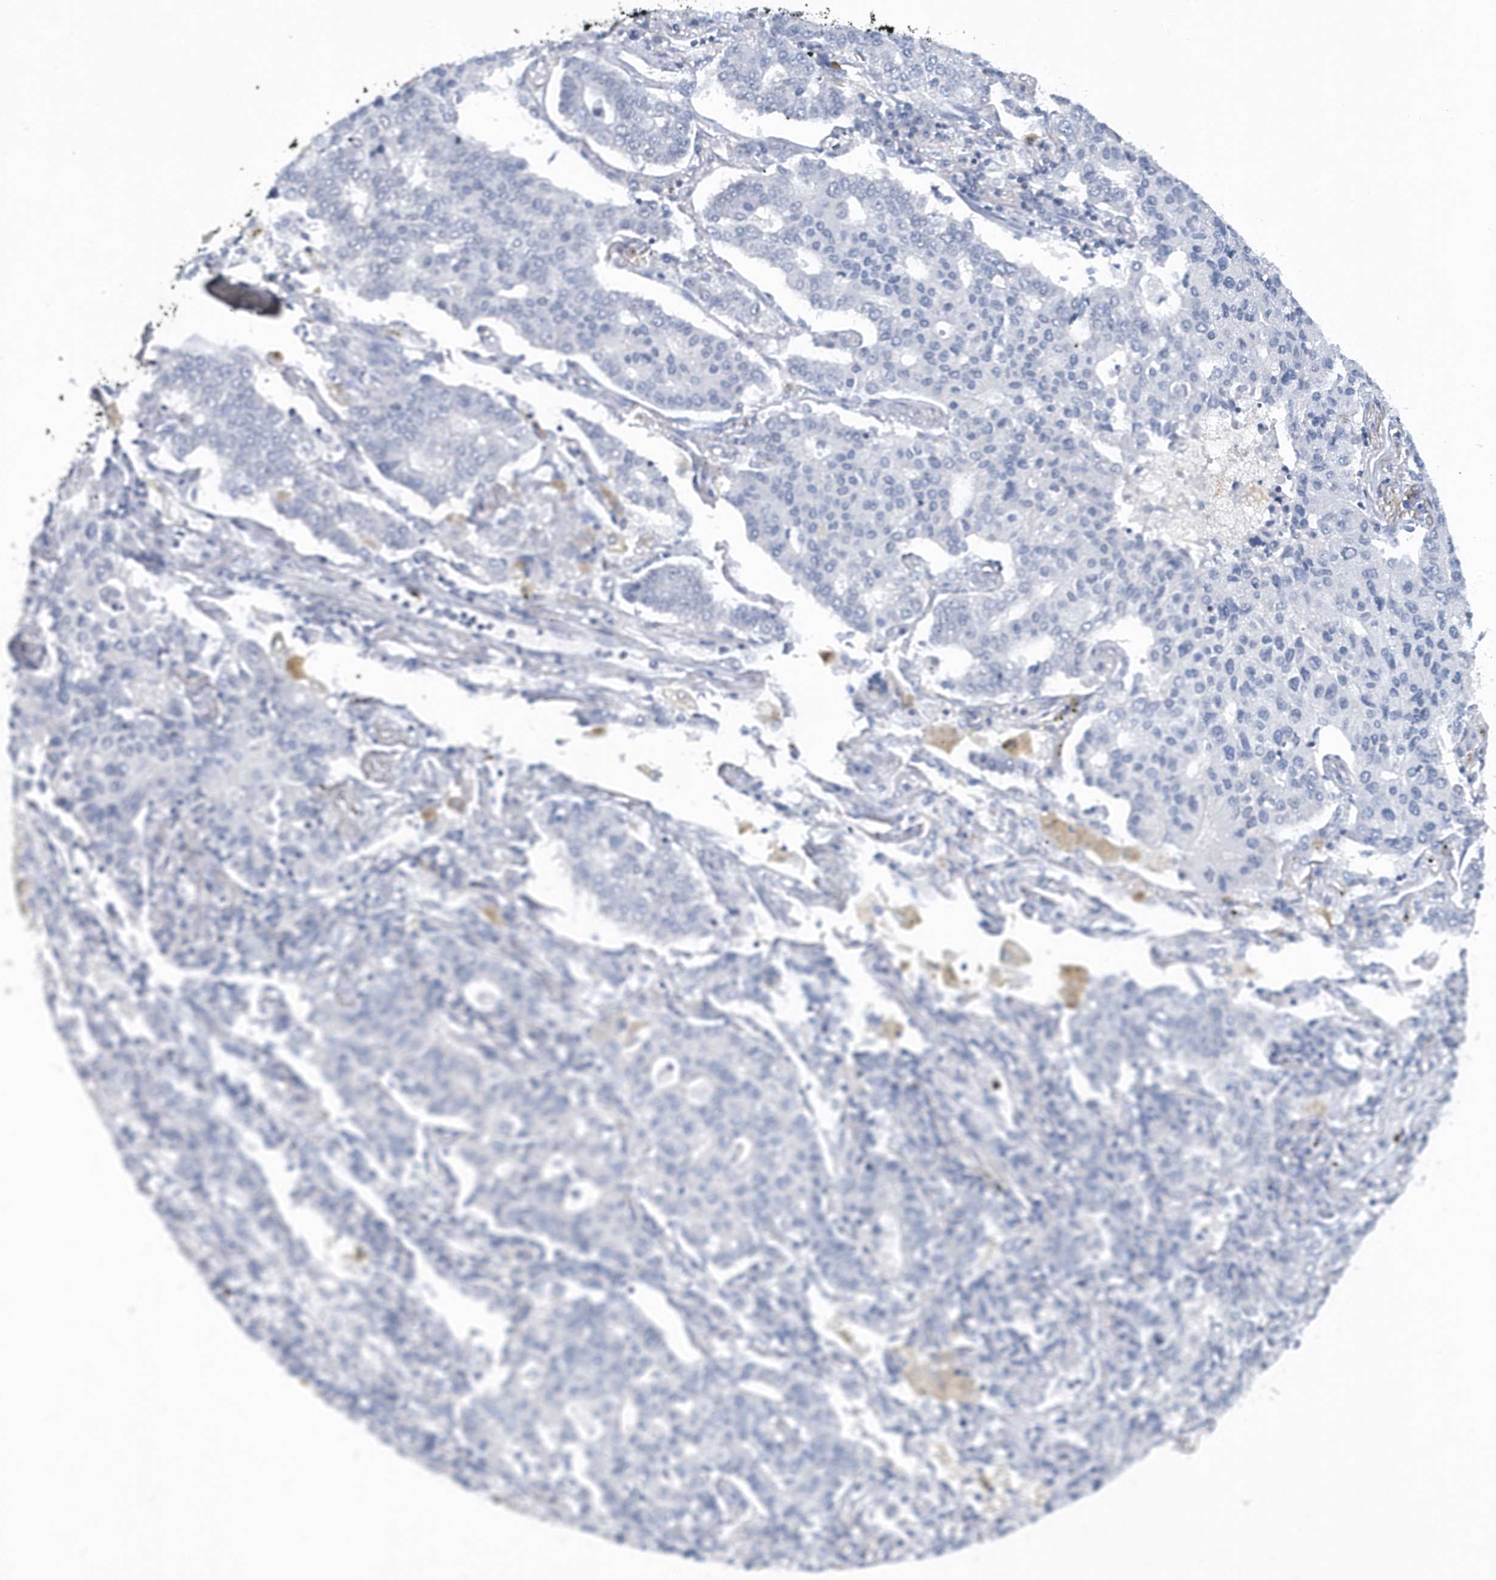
{"staining": {"intensity": "negative", "quantity": "none", "location": "none"}, "tissue": "lung cancer", "cell_type": "Tumor cells", "image_type": "cancer", "snomed": [{"axis": "morphology", "description": "Adenocarcinoma, NOS"}, {"axis": "topography", "description": "Lung"}], "caption": "A high-resolution image shows immunohistochemistry staining of lung cancer (adenocarcinoma), which reveals no significant positivity in tumor cells.", "gene": "SRGAP3", "patient": {"sex": "male", "age": 49}}